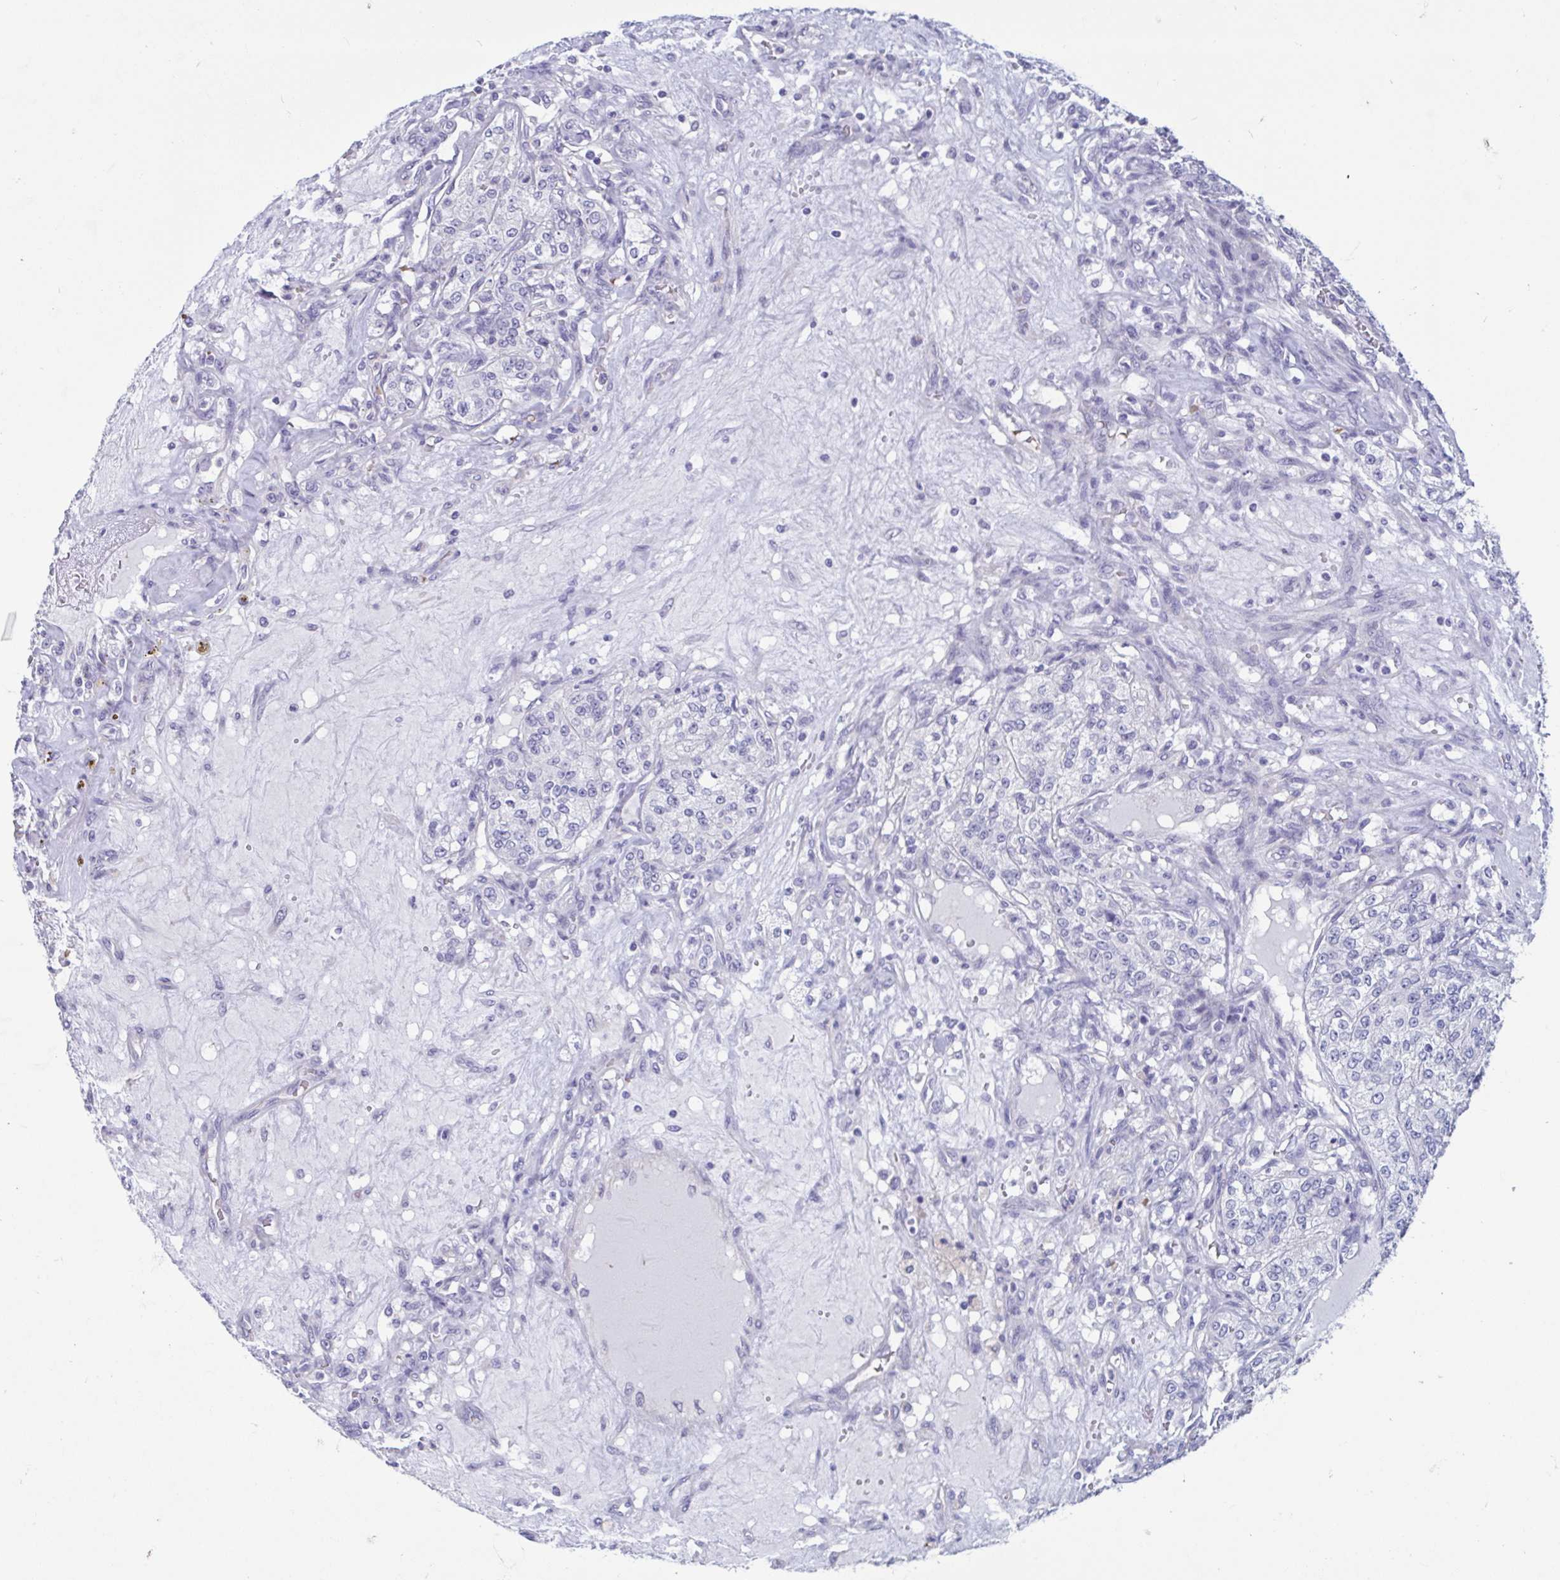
{"staining": {"intensity": "negative", "quantity": "none", "location": "none"}, "tissue": "renal cancer", "cell_type": "Tumor cells", "image_type": "cancer", "snomed": [{"axis": "morphology", "description": "Adenocarcinoma, NOS"}, {"axis": "topography", "description": "Kidney"}], "caption": "DAB (3,3'-diaminobenzidine) immunohistochemical staining of human renal adenocarcinoma shows no significant expression in tumor cells.", "gene": "MORC4", "patient": {"sex": "female", "age": 63}}